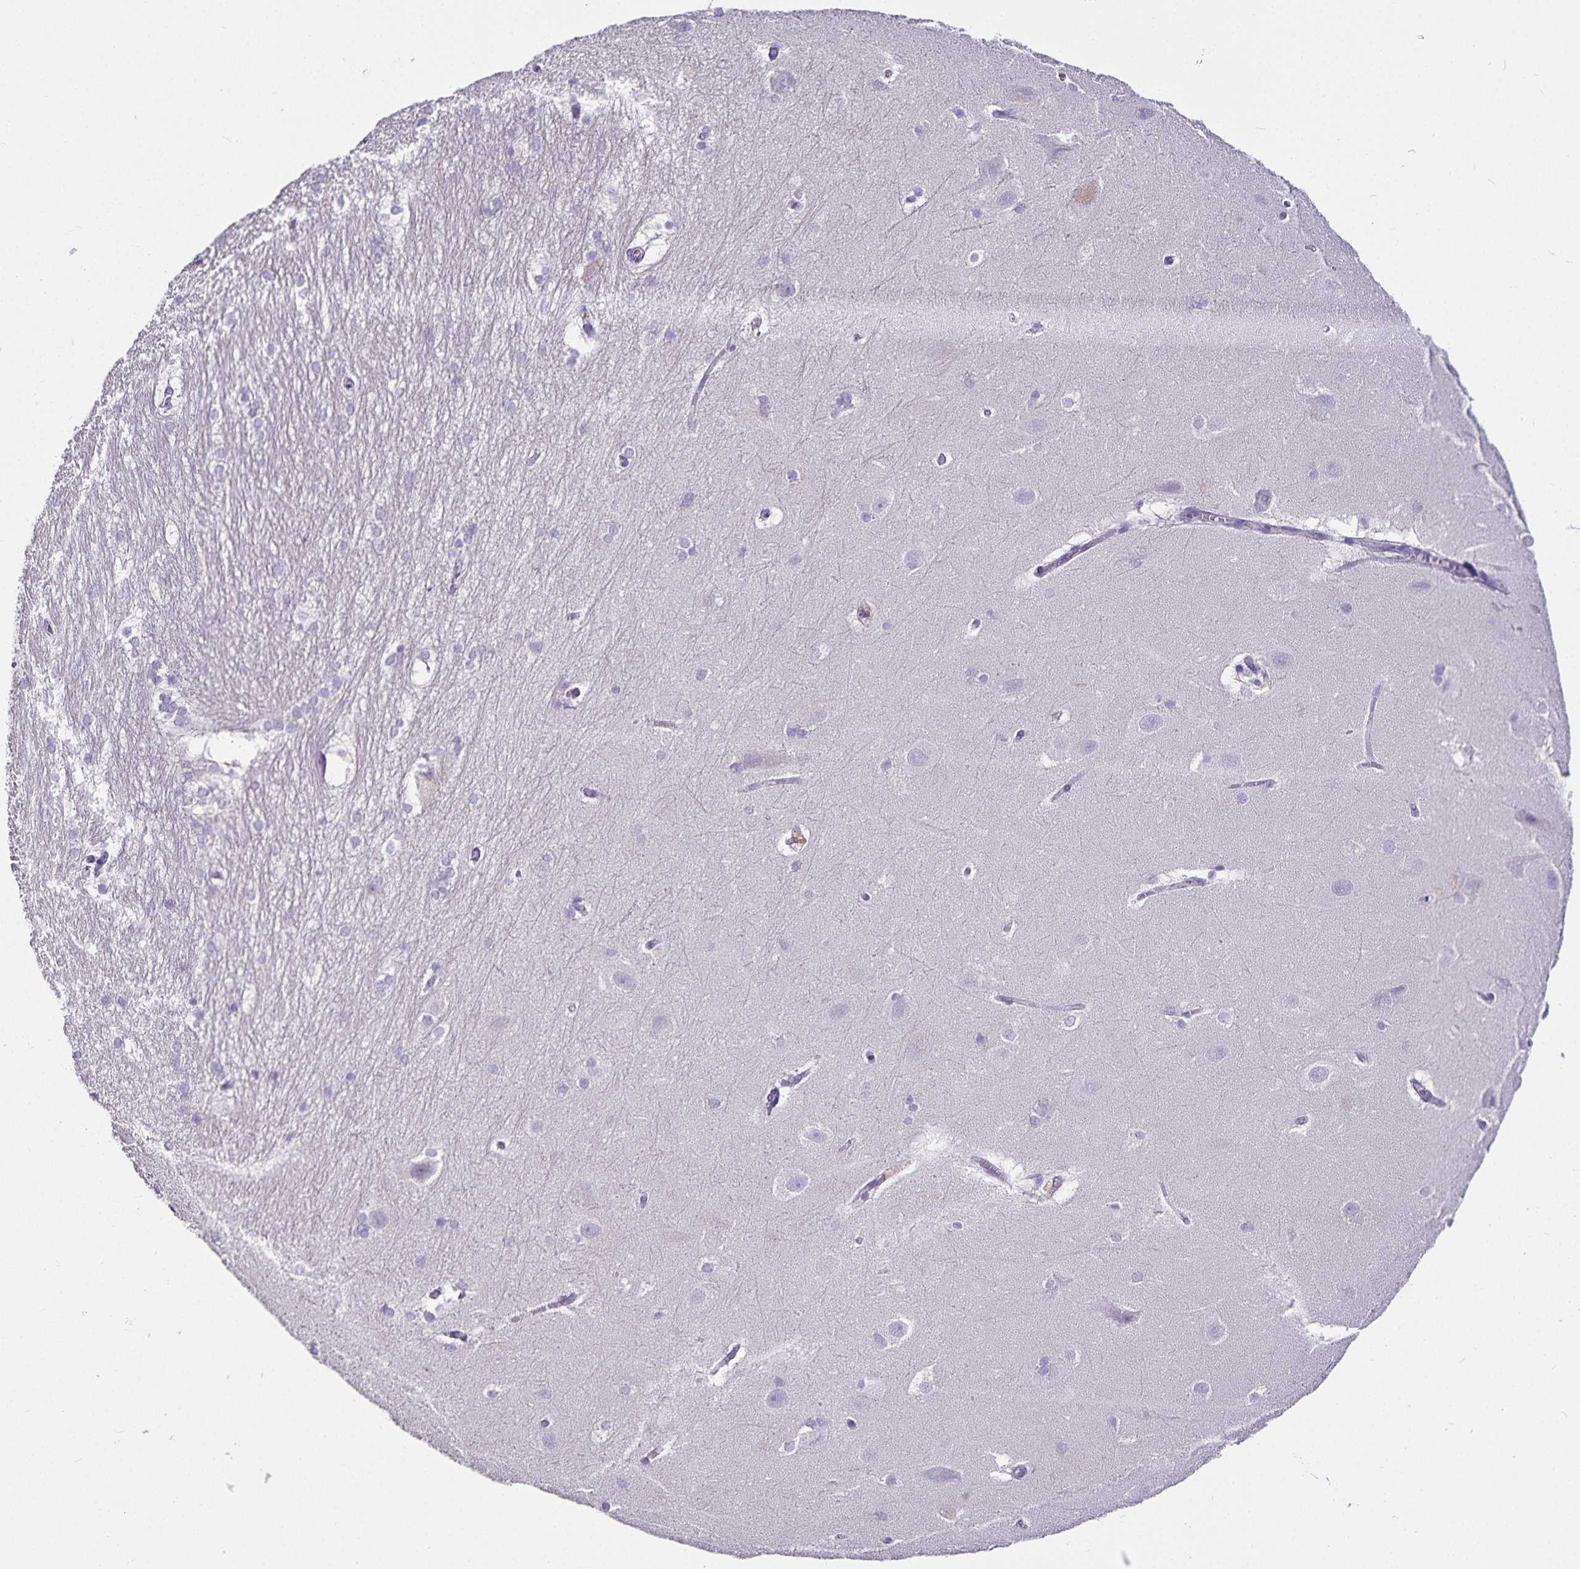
{"staining": {"intensity": "negative", "quantity": "none", "location": "none"}, "tissue": "hippocampus", "cell_type": "Glial cells", "image_type": "normal", "snomed": [{"axis": "morphology", "description": "Normal tissue, NOS"}, {"axis": "topography", "description": "Cerebral cortex"}, {"axis": "topography", "description": "Hippocampus"}], "caption": "High power microscopy histopathology image of an immunohistochemistry photomicrograph of unremarkable hippocampus, revealing no significant expression in glial cells.", "gene": "CA12", "patient": {"sex": "female", "age": 19}}